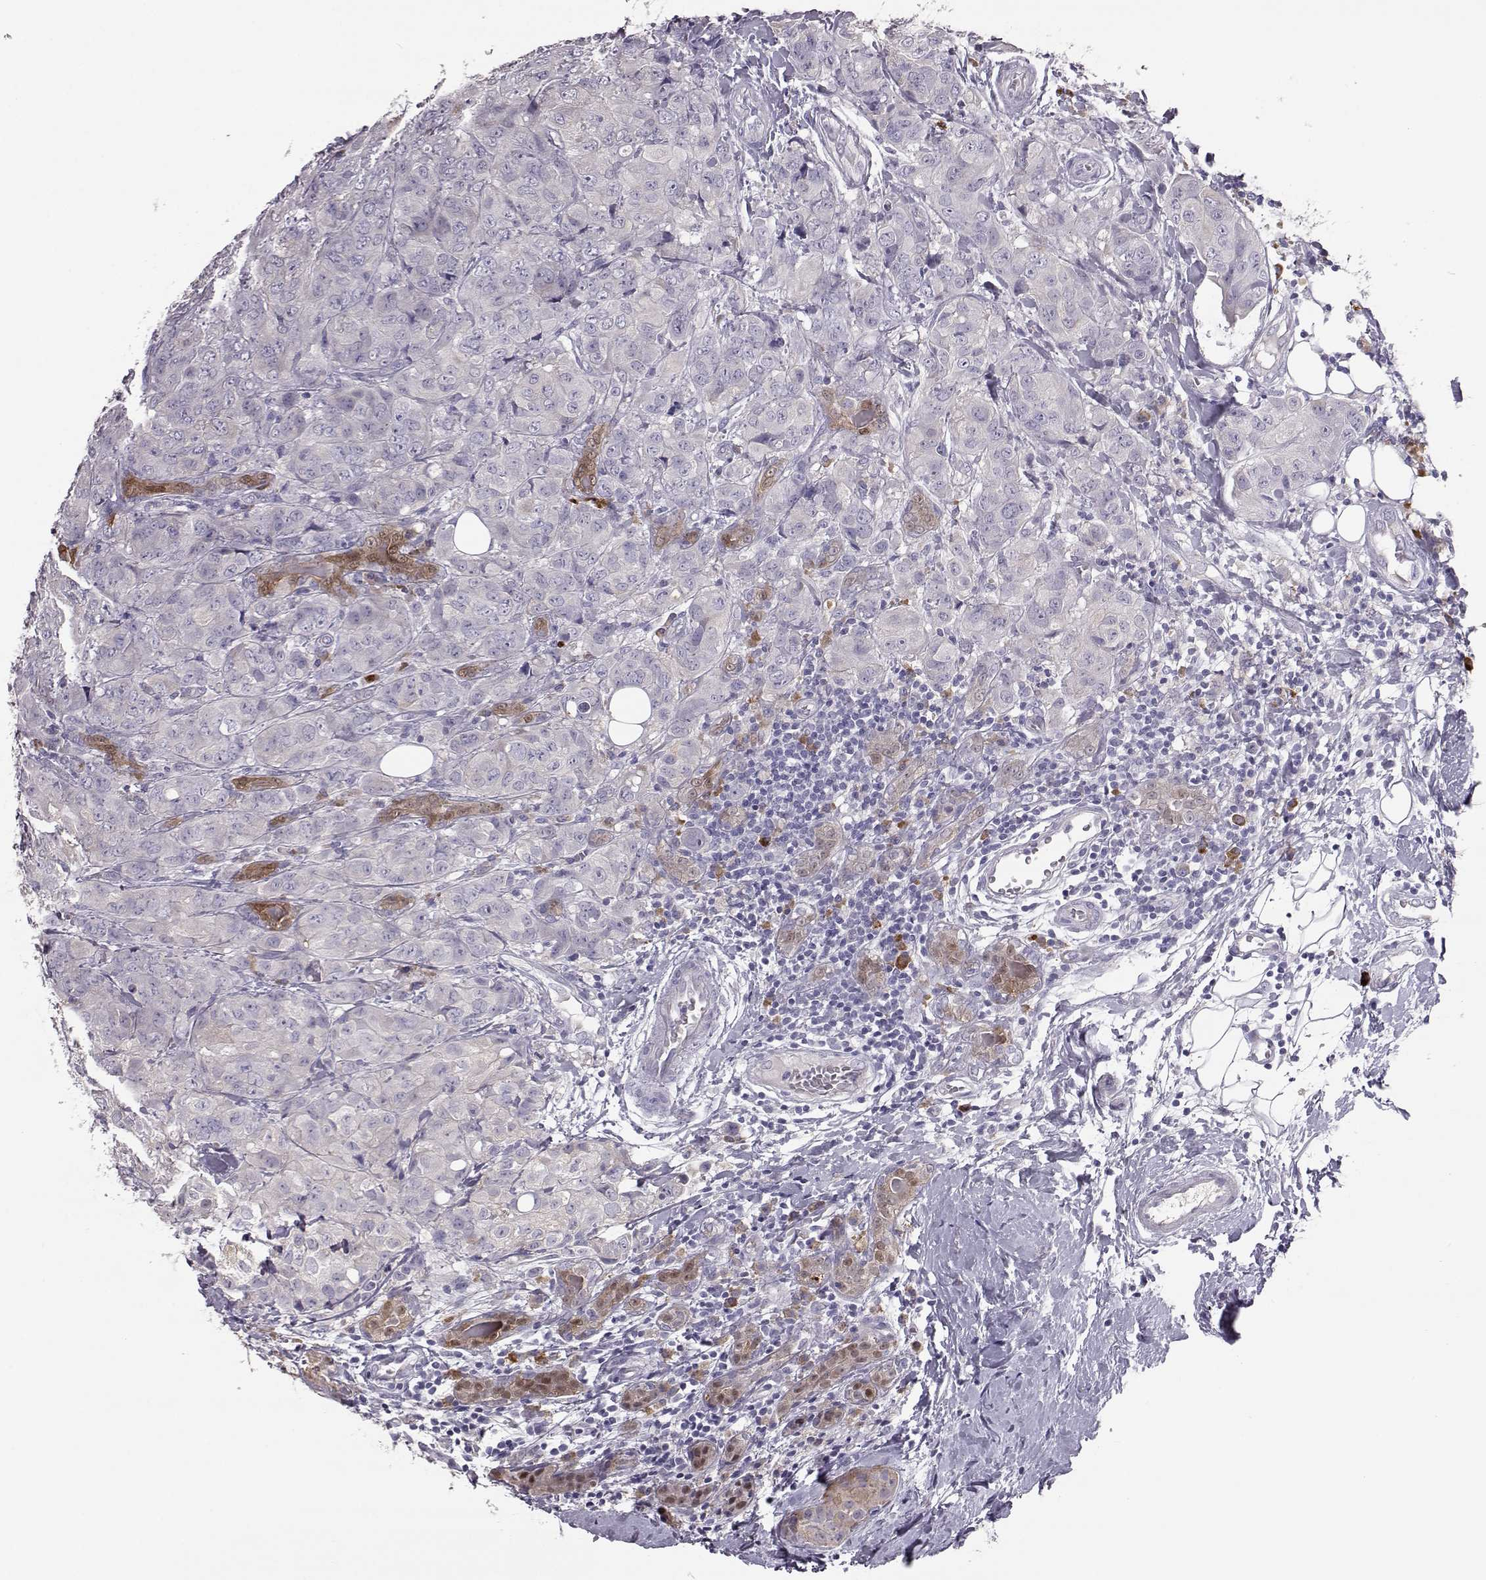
{"staining": {"intensity": "negative", "quantity": "none", "location": "none"}, "tissue": "breast cancer", "cell_type": "Tumor cells", "image_type": "cancer", "snomed": [{"axis": "morphology", "description": "Duct carcinoma"}, {"axis": "topography", "description": "Breast"}], "caption": "There is no significant positivity in tumor cells of infiltrating ductal carcinoma (breast).", "gene": "ADGRG5", "patient": {"sex": "female", "age": 43}}